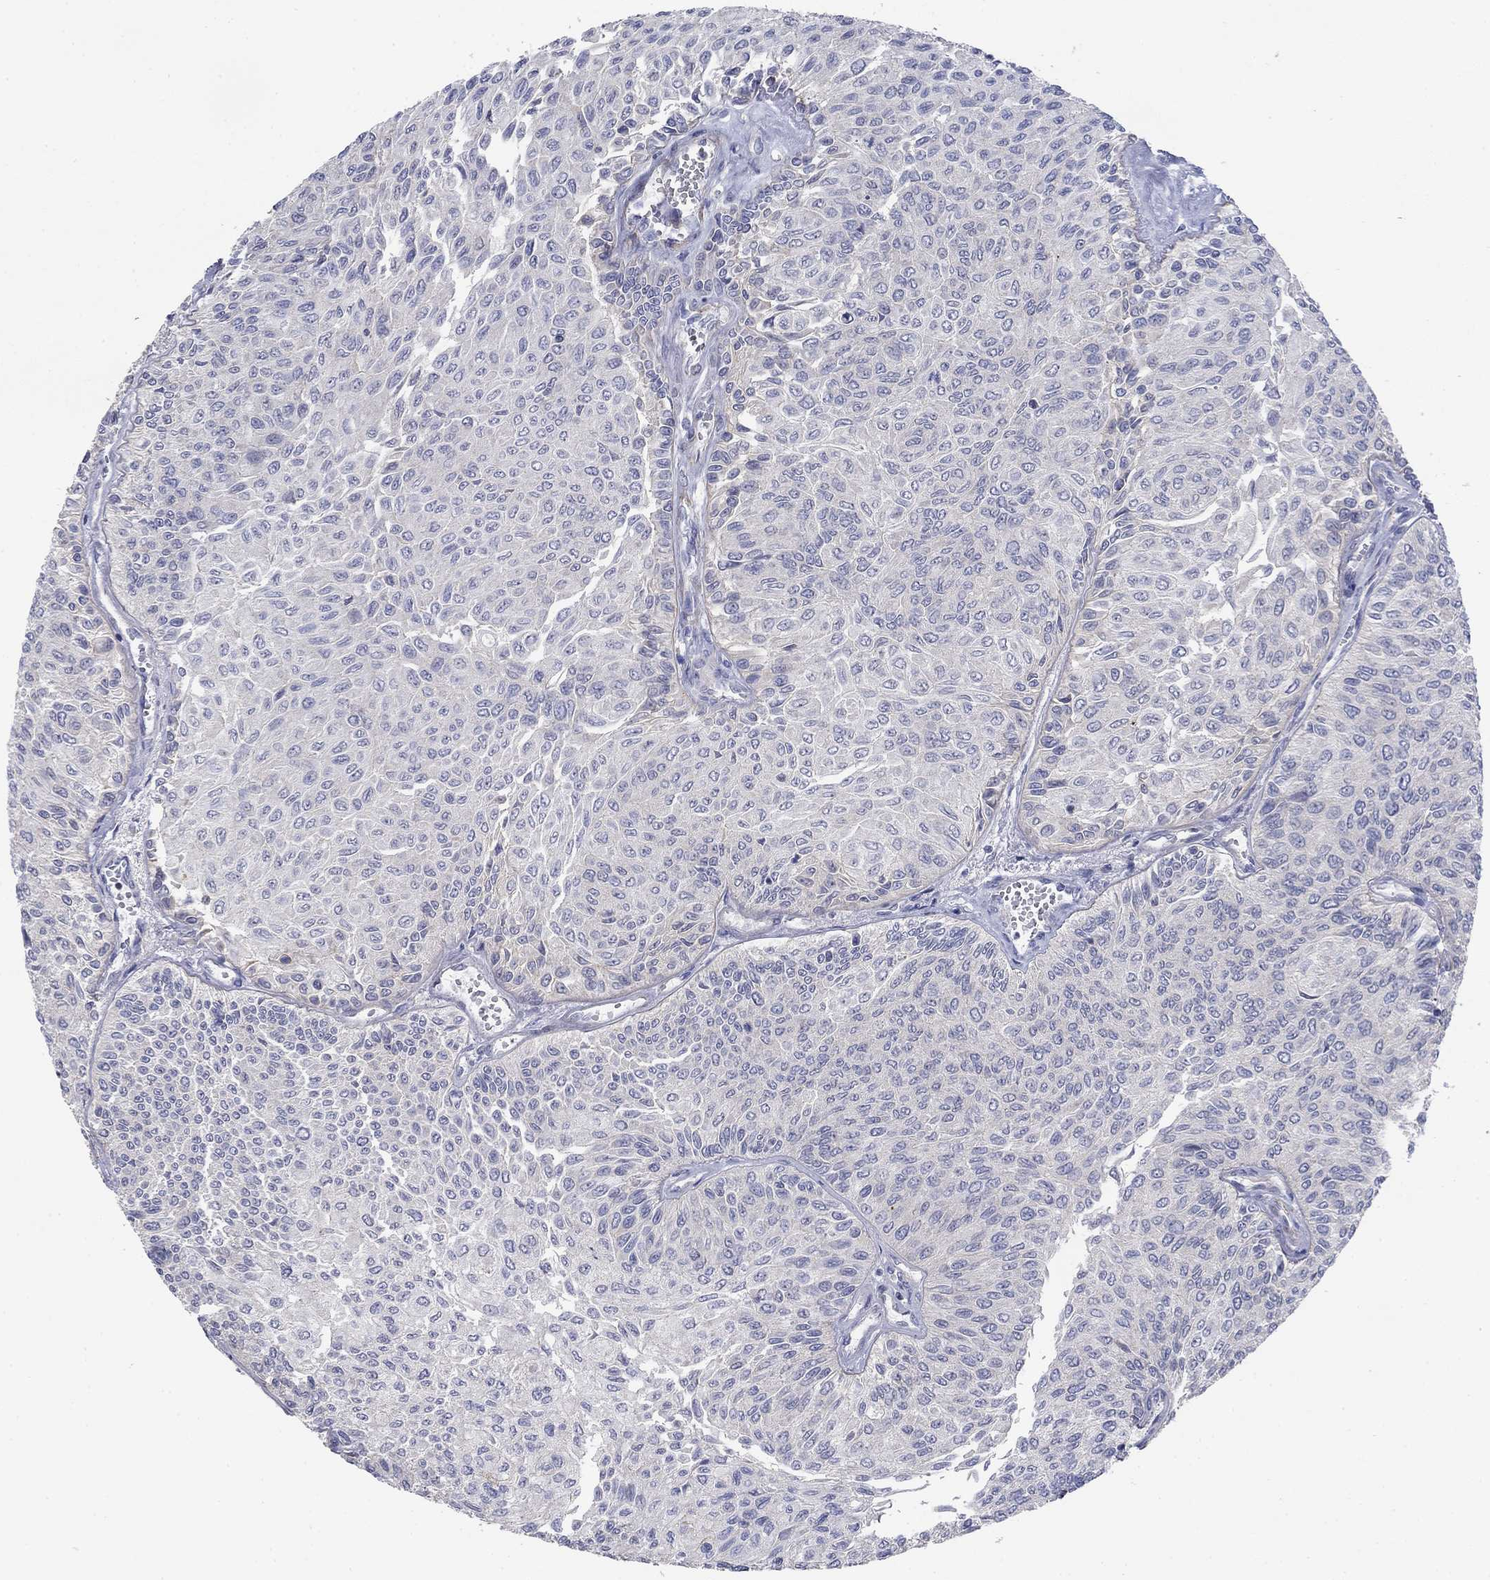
{"staining": {"intensity": "negative", "quantity": "none", "location": "none"}, "tissue": "urothelial cancer", "cell_type": "Tumor cells", "image_type": "cancer", "snomed": [{"axis": "morphology", "description": "Urothelial carcinoma, Low grade"}, {"axis": "topography", "description": "Ureter, NOS"}, {"axis": "topography", "description": "Urinary bladder"}], "caption": "An immunohistochemistry (IHC) histopathology image of urothelial cancer is shown. There is no staining in tumor cells of urothelial cancer.", "gene": "GRK7", "patient": {"sex": "male", "age": 78}}